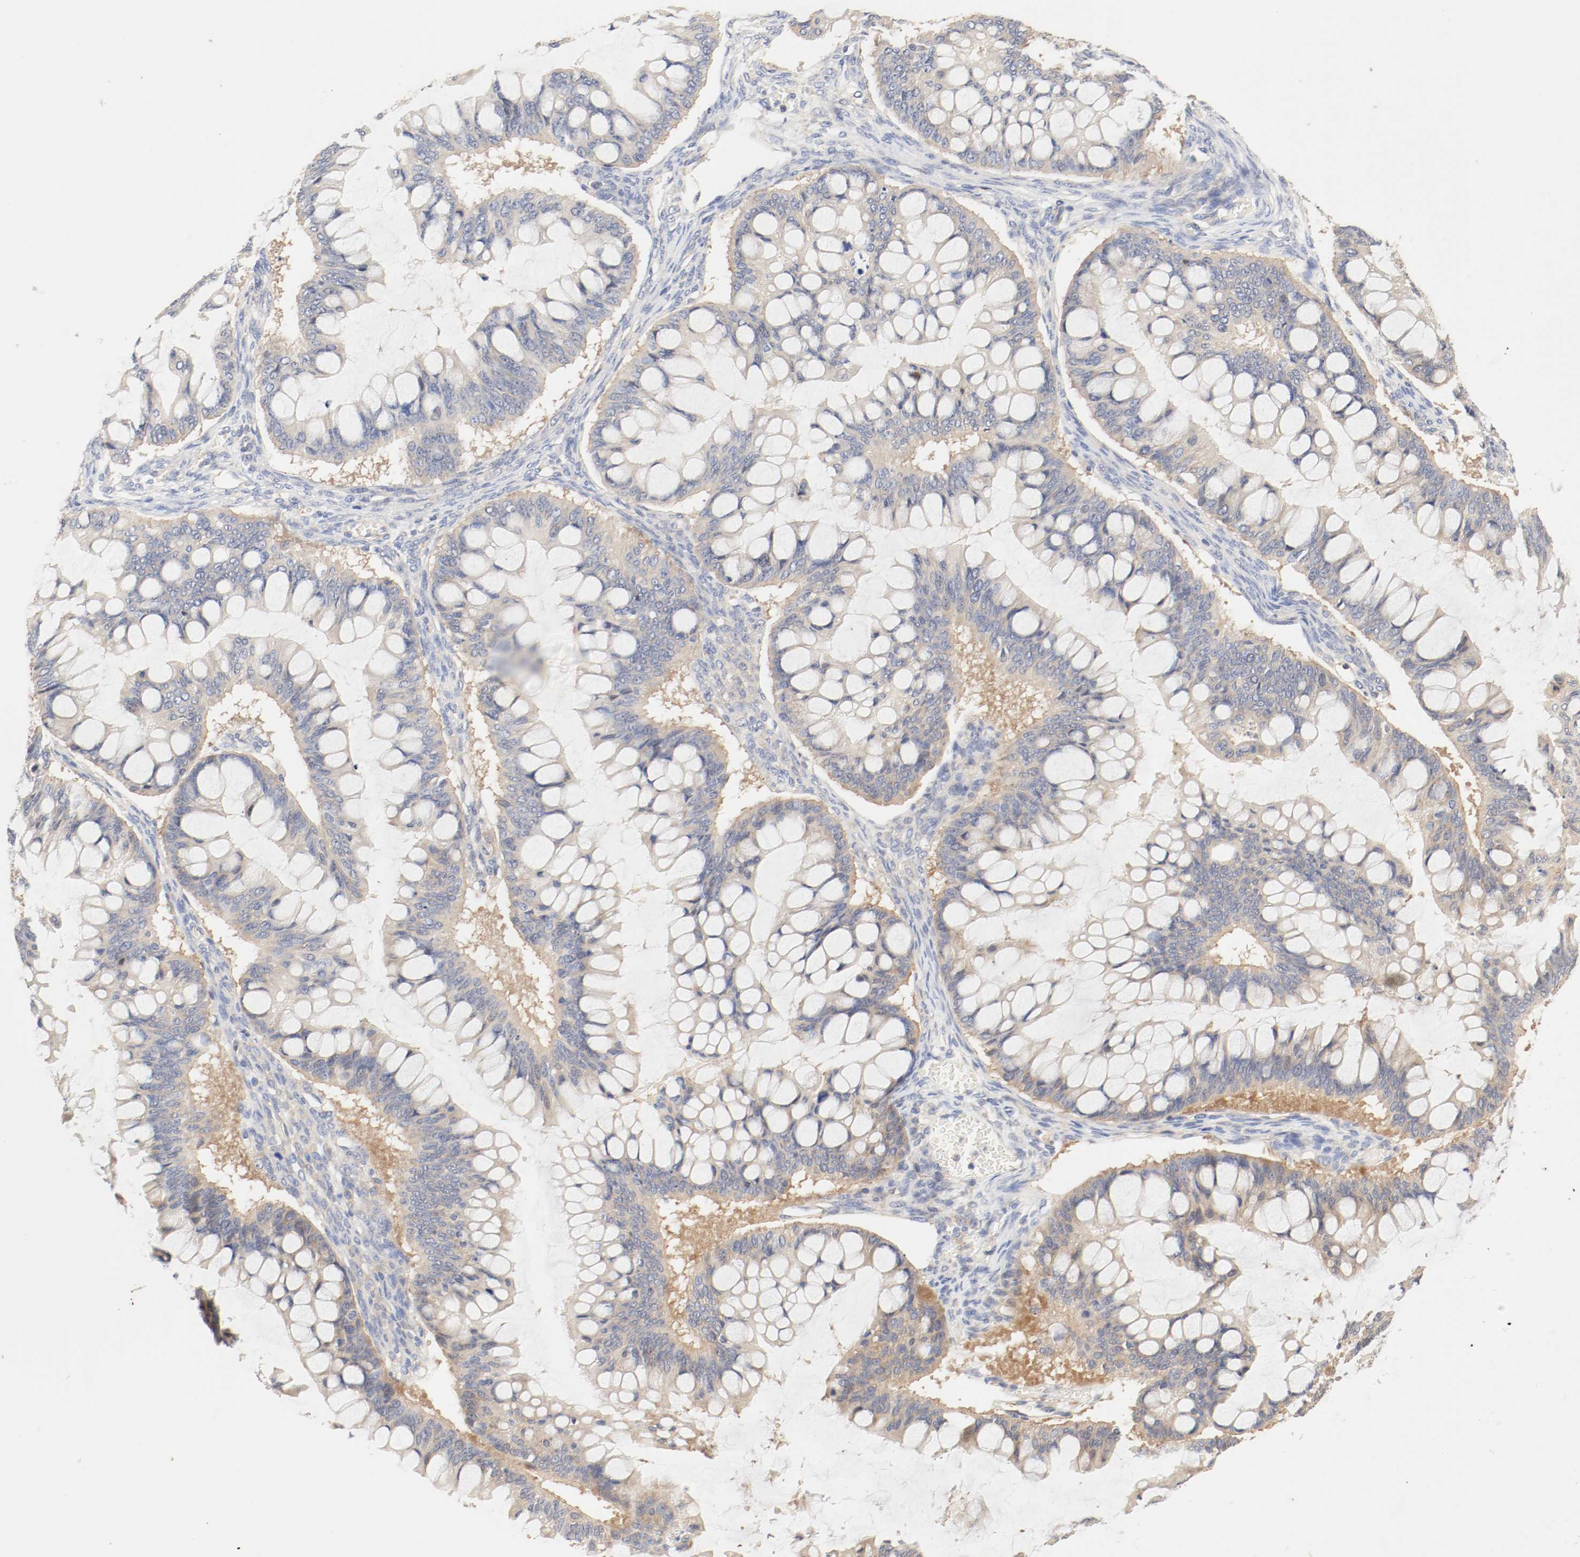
{"staining": {"intensity": "moderate", "quantity": ">75%", "location": "cytoplasmic/membranous"}, "tissue": "ovarian cancer", "cell_type": "Tumor cells", "image_type": "cancer", "snomed": [{"axis": "morphology", "description": "Cystadenocarcinoma, mucinous, NOS"}, {"axis": "topography", "description": "Ovary"}], "caption": "An immunohistochemistry image of tumor tissue is shown. Protein staining in brown labels moderate cytoplasmic/membranous positivity in ovarian cancer (mucinous cystadenocarcinoma) within tumor cells.", "gene": "GIT1", "patient": {"sex": "female", "age": 73}}